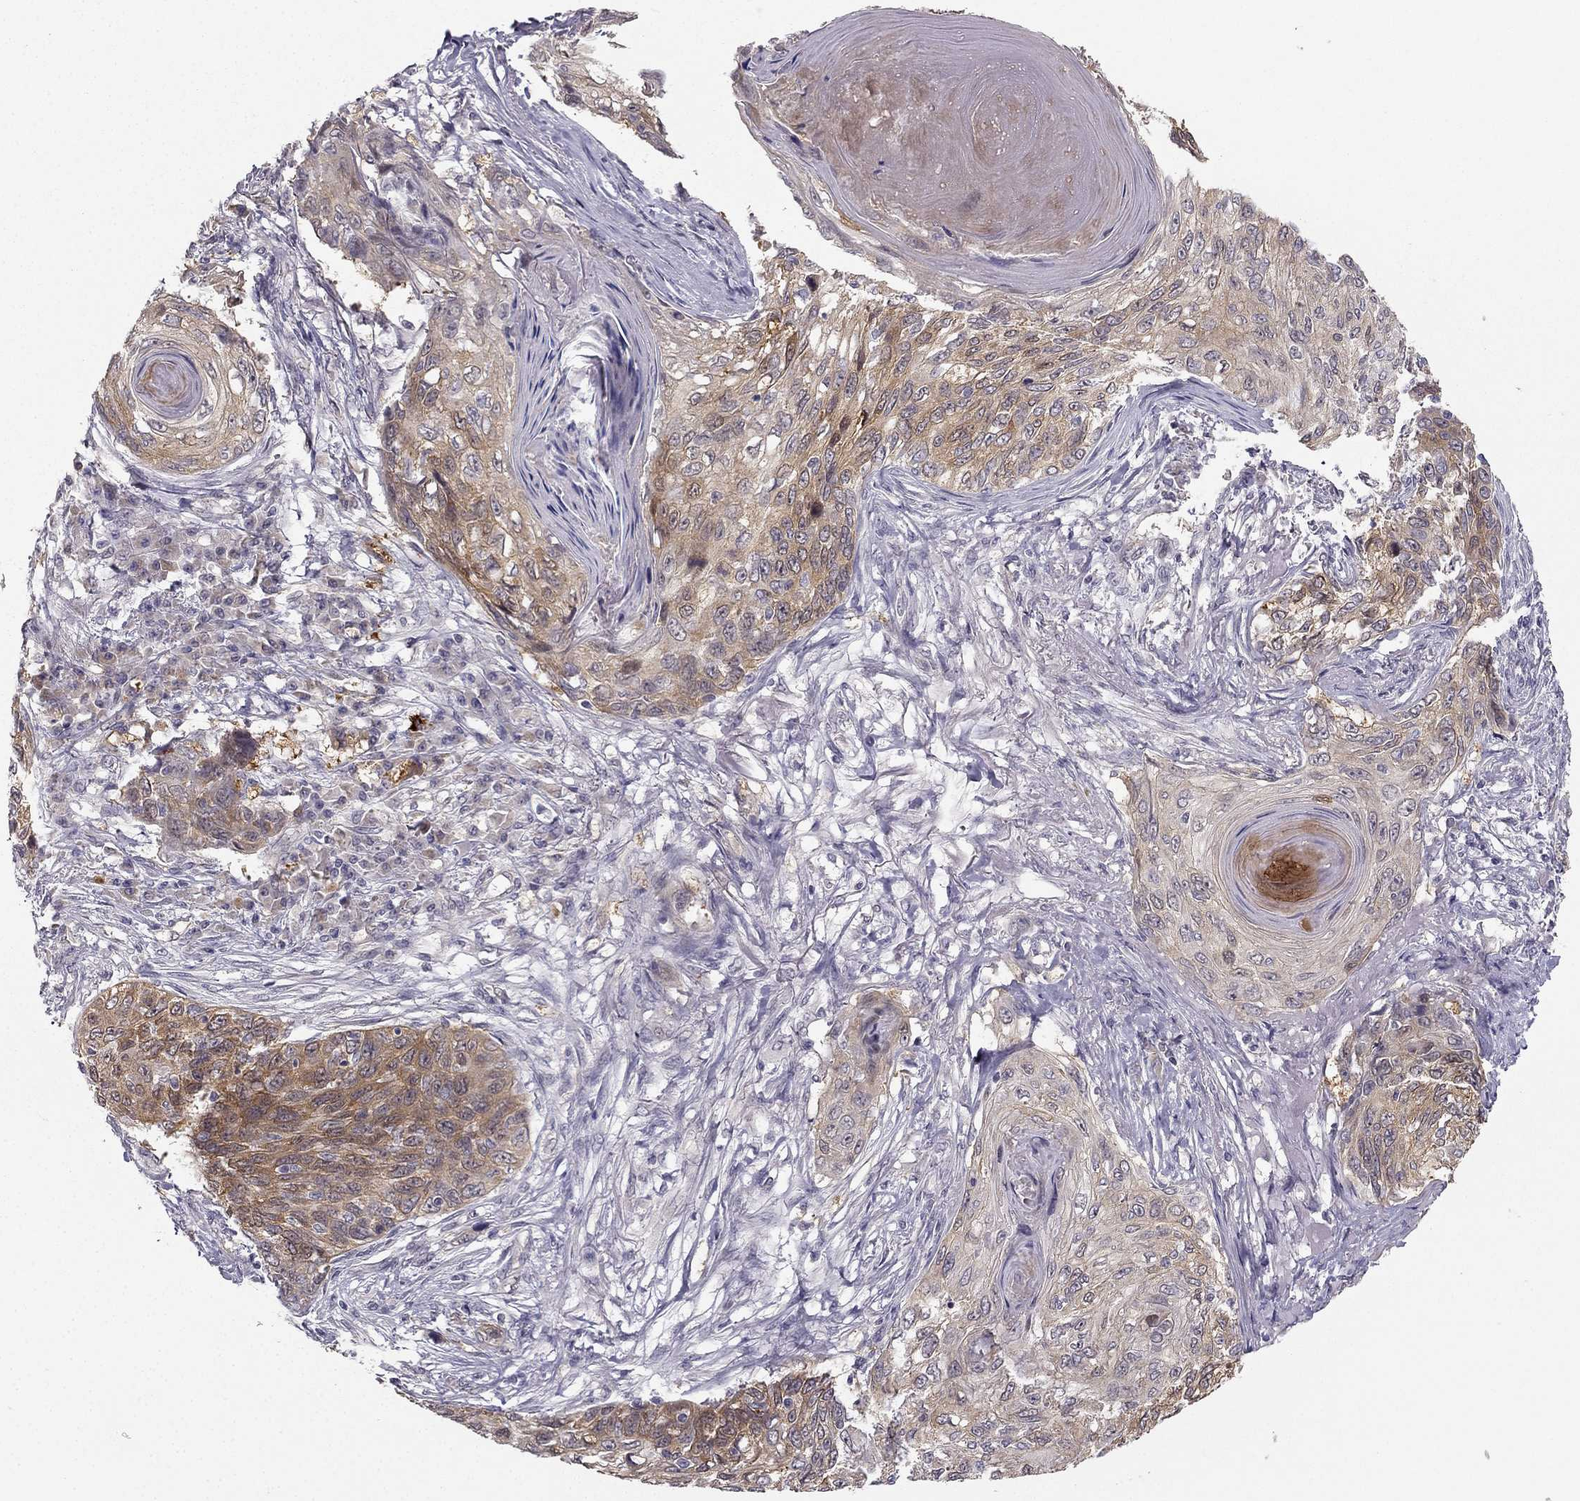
{"staining": {"intensity": "moderate", "quantity": "<25%", "location": "cytoplasmic/membranous"}, "tissue": "skin cancer", "cell_type": "Tumor cells", "image_type": "cancer", "snomed": [{"axis": "morphology", "description": "Squamous cell carcinoma, NOS"}, {"axis": "topography", "description": "Skin"}], "caption": "Squamous cell carcinoma (skin) stained for a protein demonstrates moderate cytoplasmic/membranous positivity in tumor cells. The staining was performed using DAB (3,3'-diaminobenzidine) to visualize the protein expression in brown, while the nuclei were stained in blue with hematoxylin (Magnification: 20x).", "gene": "NQO1", "patient": {"sex": "male", "age": 92}}